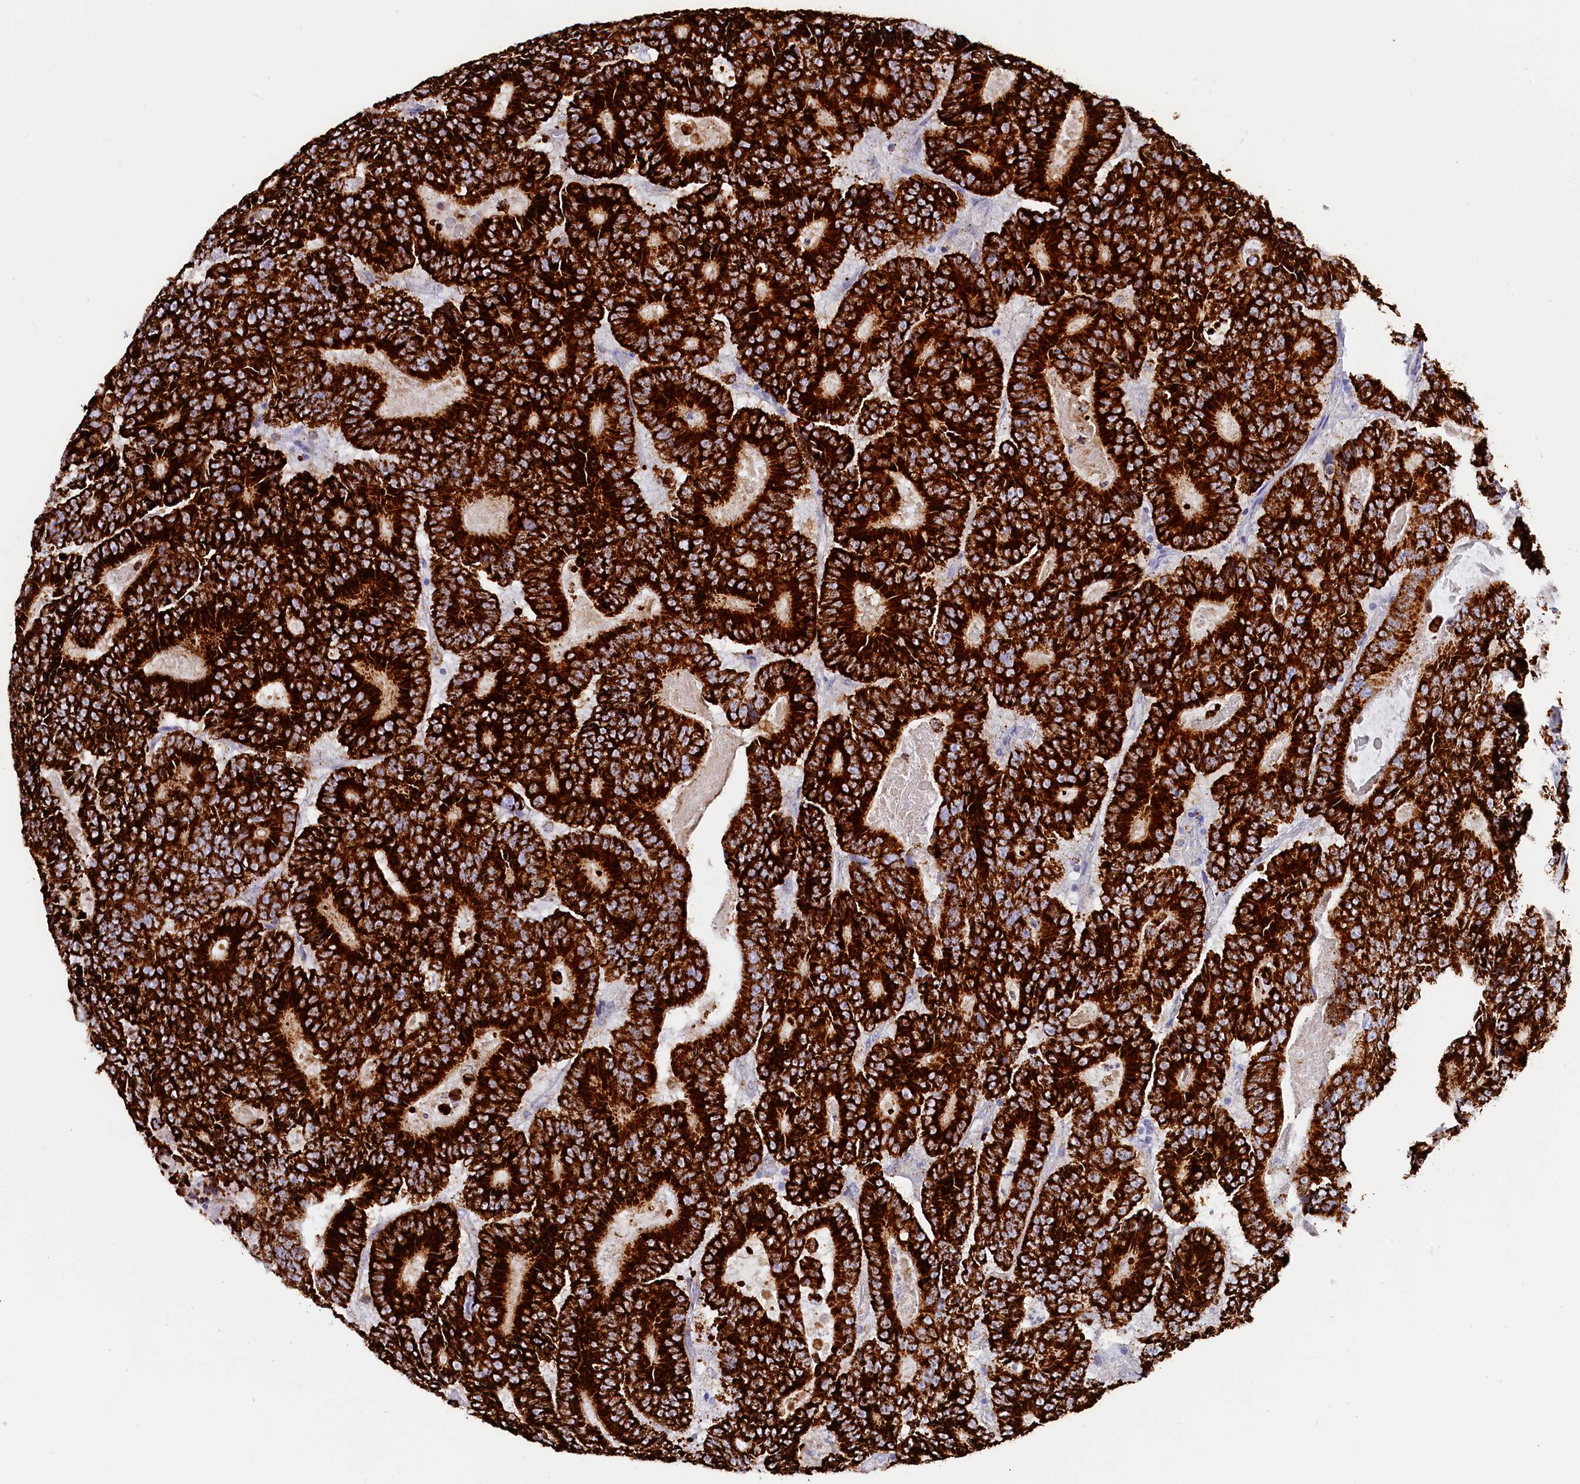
{"staining": {"intensity": "strong", "quantity": ">75%", "location": "cytoplasmic/membranous"}, "tissue": "colorectal cancer", "cell_type": "Tumor cells", "image_type": "cancer", "snomed": [{"axis": "morphology", "description": "Adenocarcinoma, NOS"}, {"axis": "topography", "description": "Colon"}], "caption": "Strong cytoplasmic/membranous positivity for a protein is present in about >75% of tumor cells of adenocarcinoma (colorectal) using immunohistochemistry (IHC).", "gene": "AKTIP", "patient": {"sex": "male", "age": 83}}